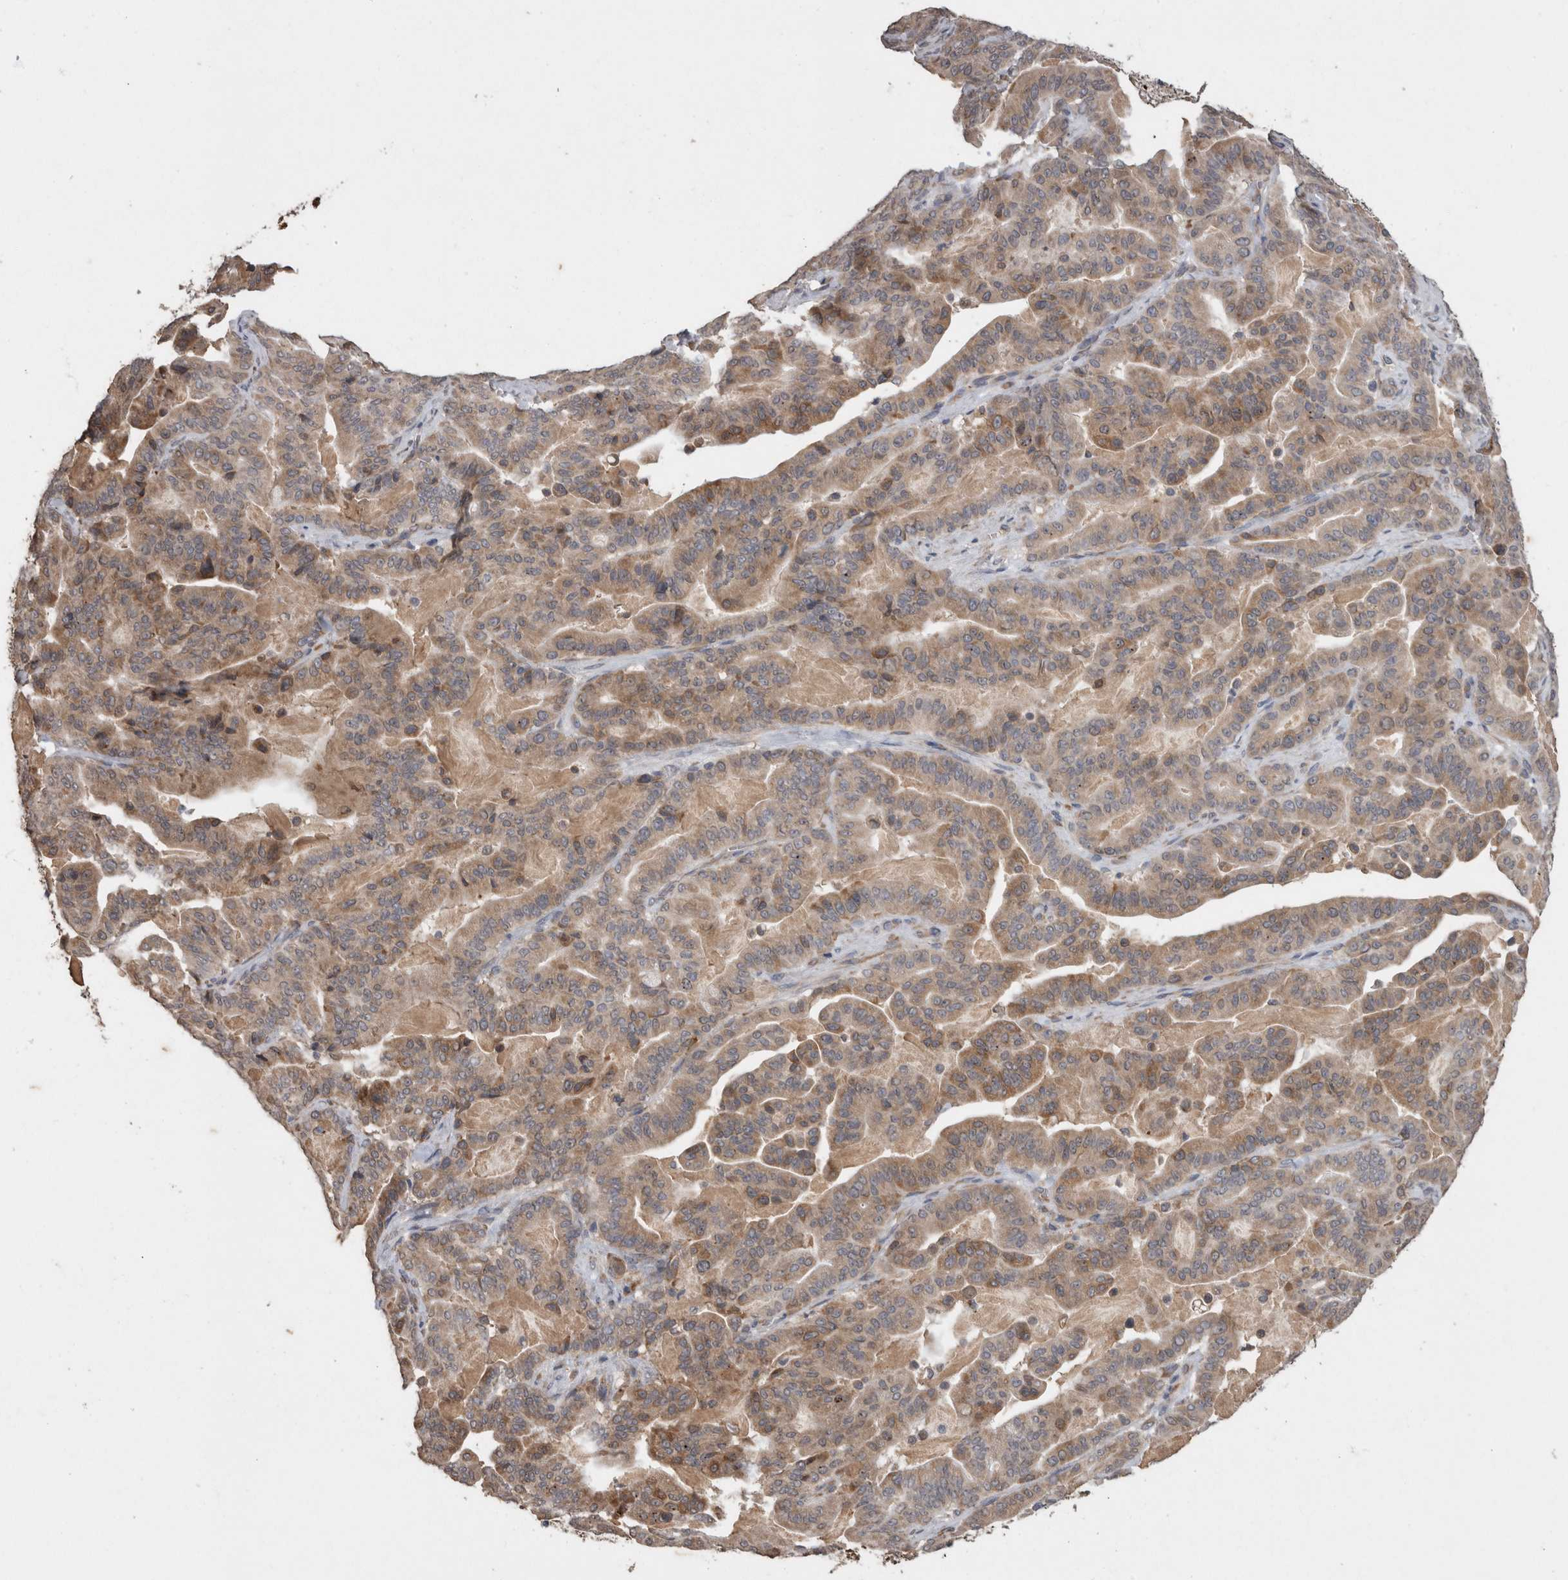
{"staining": {"intensity": "moderate", "quantity": ">75%", "location": "cytoplasmic/membranous"}, "tissue": "pancreatic cancer", "cell_type": "Tumor cells", "image_type": "cancer", "snomed": [{"axis": "morphology", "description": "Adenocarcinoma, NOS"}, {"axis": "topography", "description": "Pancreas"}], "caption": "Protein staining reveals moderate cytoplasmic/membranous staining in approximately >75% of tumor cells in pancreatic cancer (adenocarcinoma).", "gene": "ADGRL3", "patient": {"sex": "male", "age": 63}}